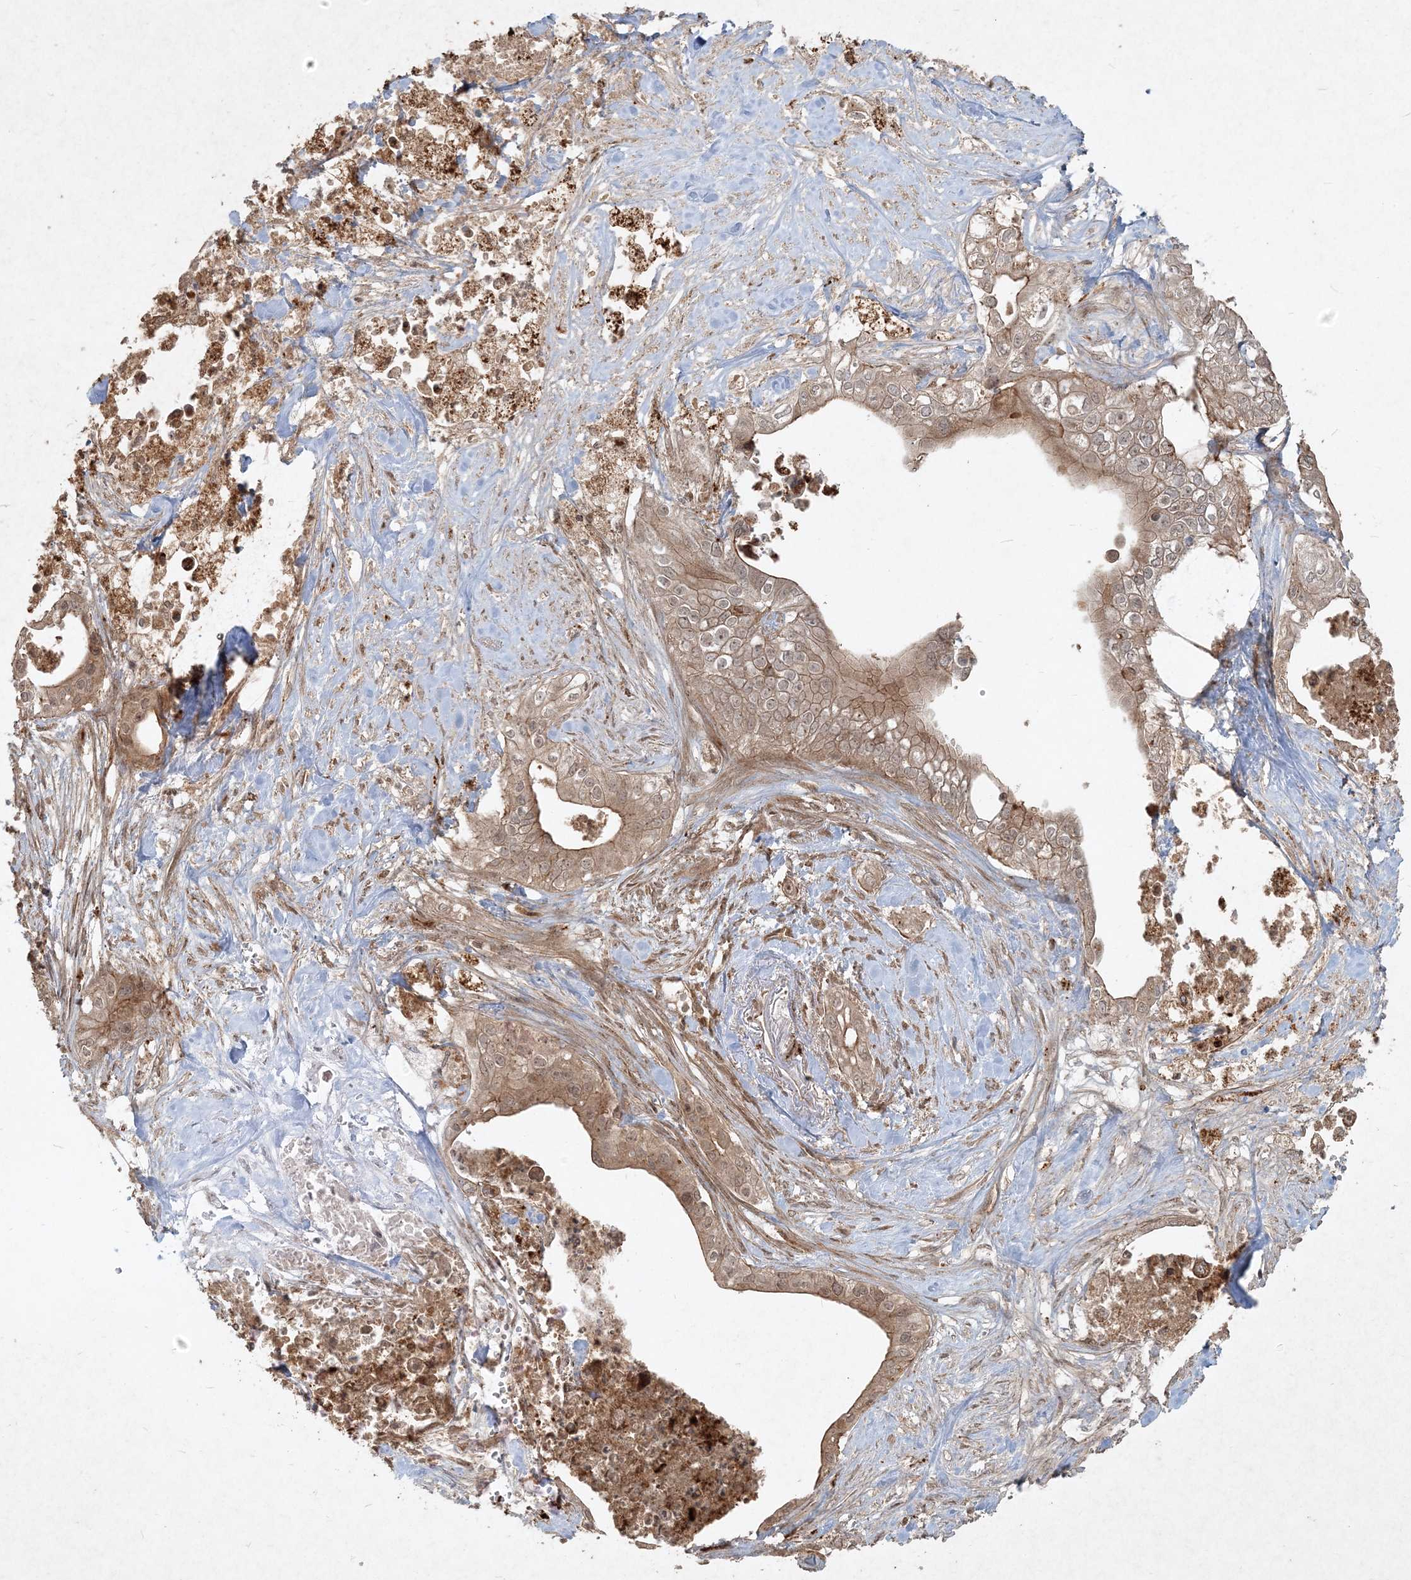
{"staining": {"intensity": "weak", "quantity": ">75%", "location": "cytoplasmic/membranous"}, "tissue": "pancreatic cancer", "cell_type": "Tumor cells", "image_type": "cancer", "snomed": [{"axis": "morphology", "description": "Adenocarcinoma, NOS"}, {"axis": "topography", "description": "Pancreas"}], "caption": "Weak cytoplasmic/membranous expression is appreciated in approximately >75% of tumor cells in pancreatic cancer (adenocarcinoma).", "gene": "NARS1", "patient": {"sex": "female", "age": 78}}